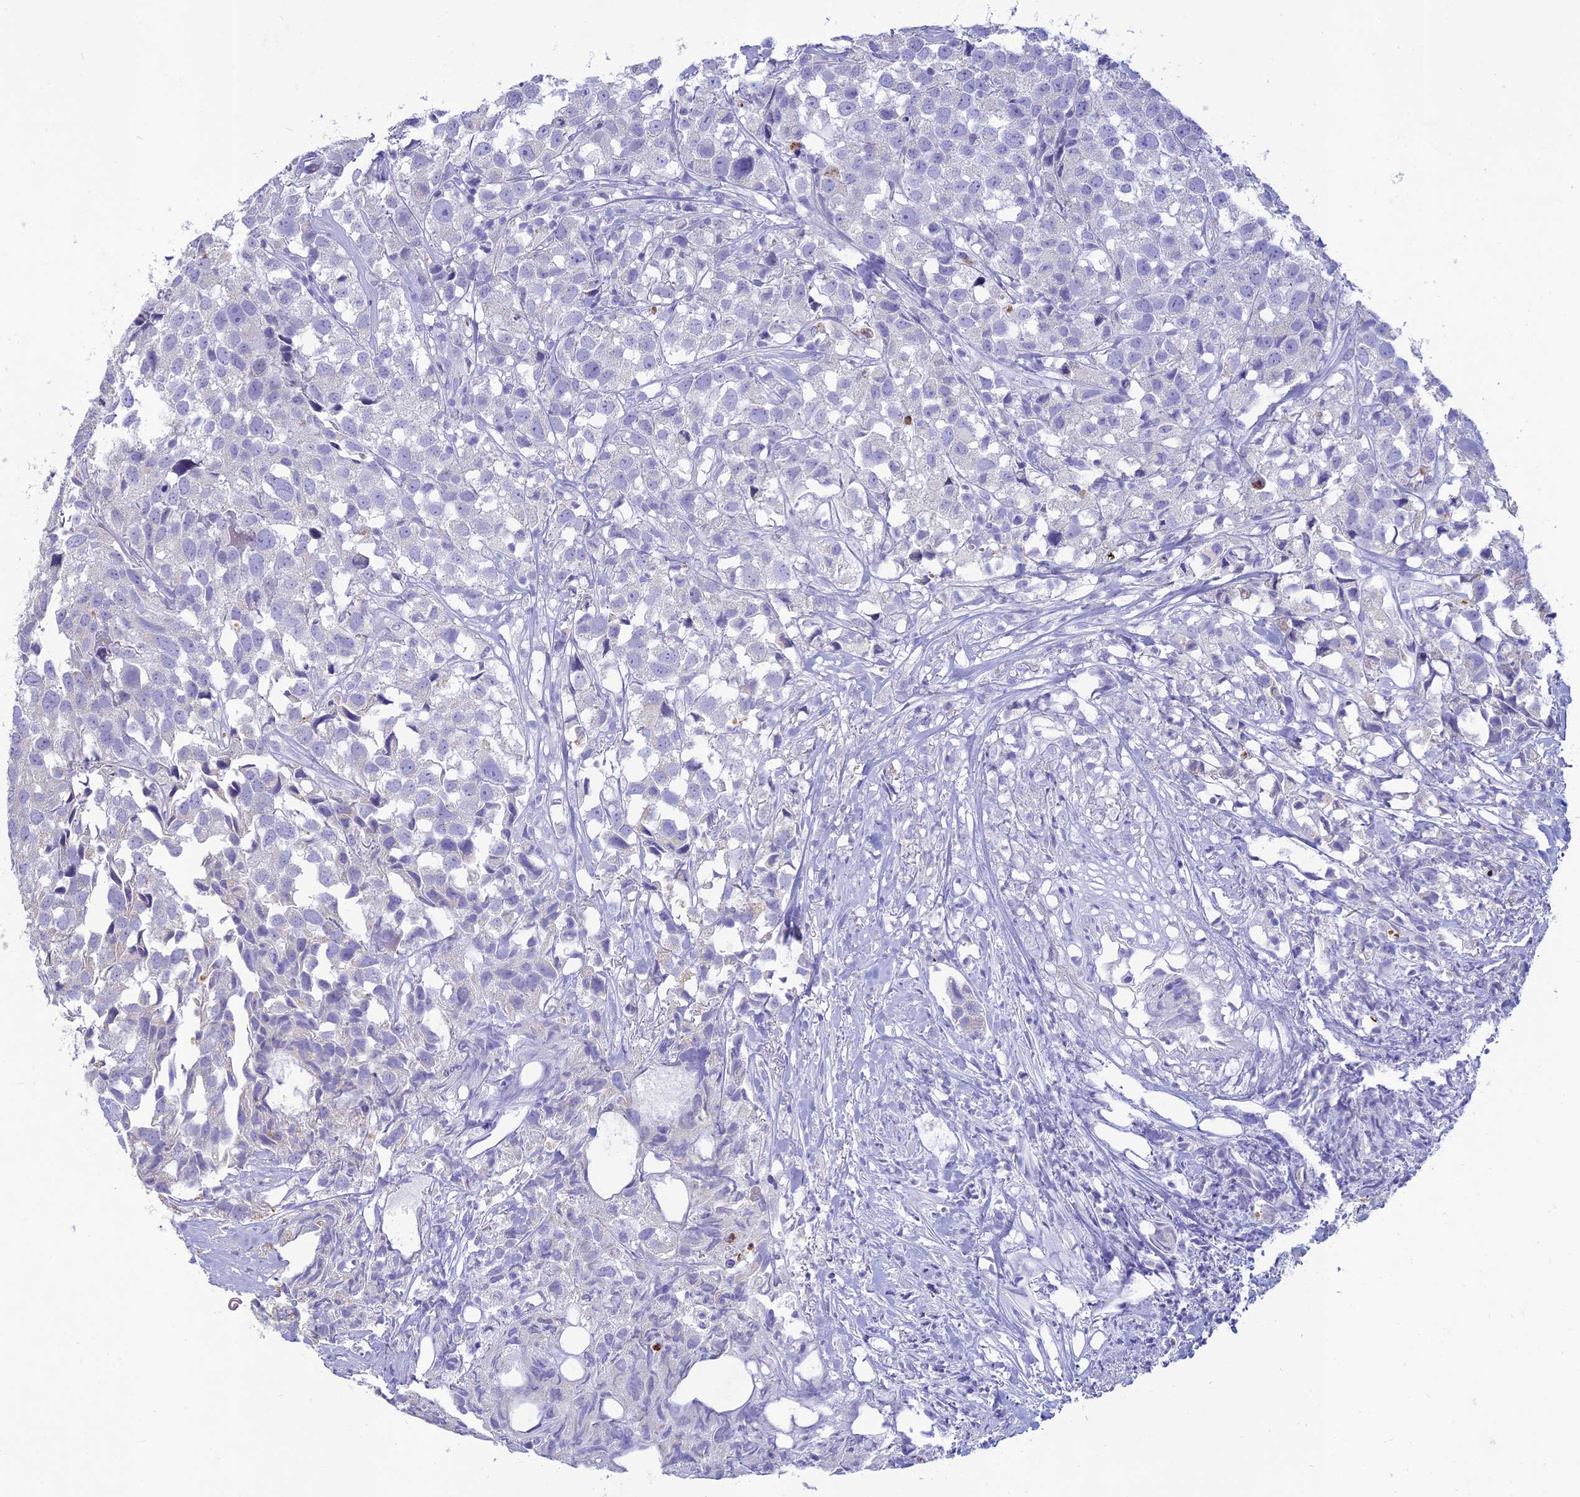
{"staining": {"intensity": "negative", "quantity": "none", "location": "none"}, "tissue": "urothelial cancer", "cell_type": "Tumor cells", "image_type": "cancer", "snomed": [{"axis": "morphology", "description": "Urothelial carcinoma, High grade"}, {"axis": "topography", "description": "Urinary bladder"}], "caption": "Urothelial cancer was stained to show a protein in brown. There is no significant expression in tumor cells.", "gene": "MAL2", "patient": {"sex": "female", "age": 75}}